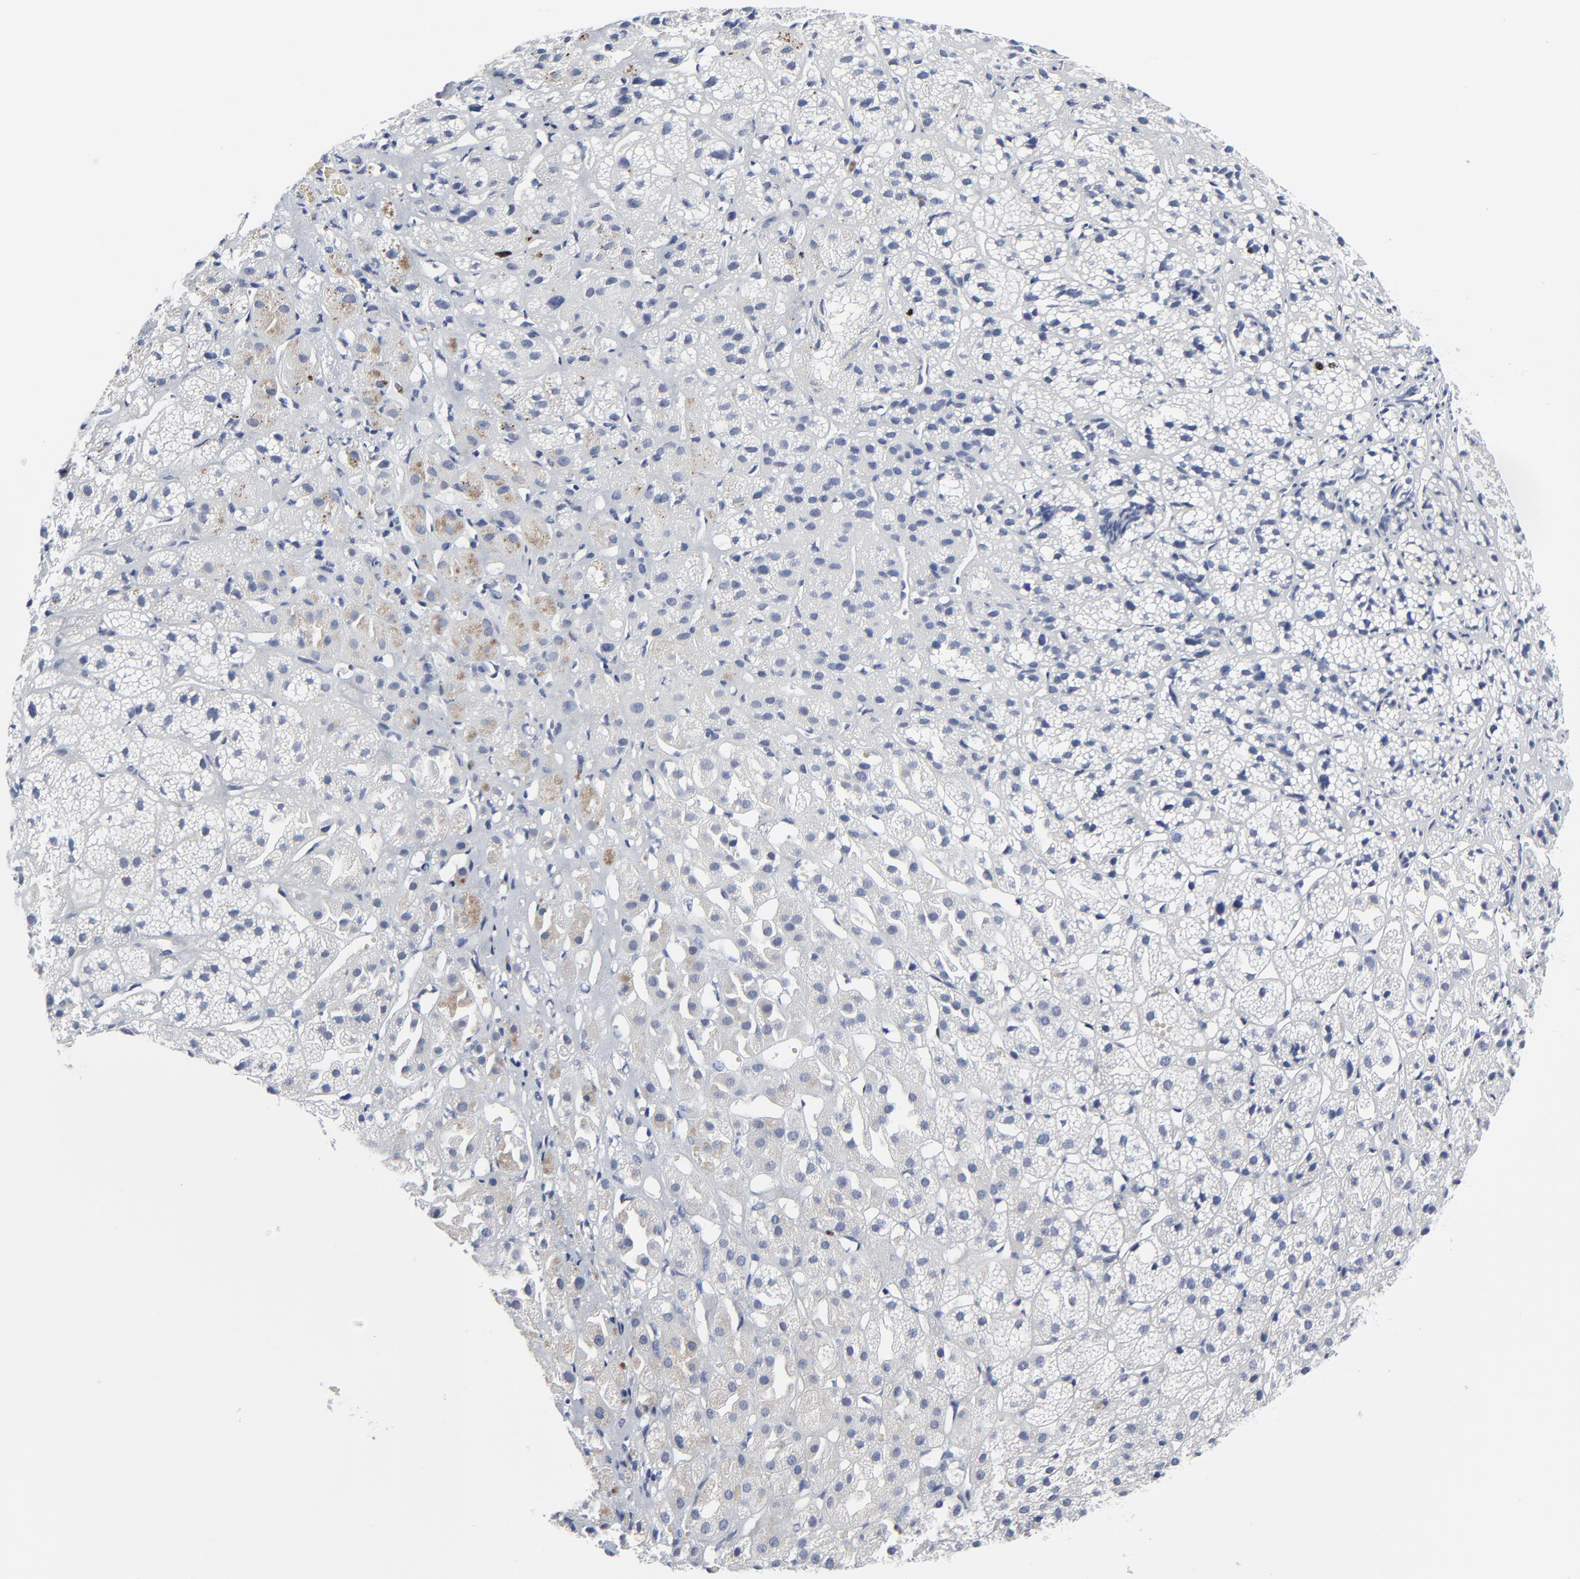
{"staining": {"intensity": "weak", "quantity": "<25%", "location": "cytoplasmic/membranous,nuclear"}, "tissue": "adrenal gland", "cell_type": "Glandular cells", "image_type": "normal", "snomed": [{"axis": "morphology", "description": "Normal tissue, NOS"}, {"axis": "topography", "description": "Adrenal gland"}], "caption": "Immunohistochemistry of normal adrenal gland demonstrates no staining in glandular cells. Brightfield microscopy of IHC stained with DAB (brown) and hematoxylin (blue), captured at high magnification.", "gene": "ZNF589", "patient": {"sex": "female", "age": 71}}